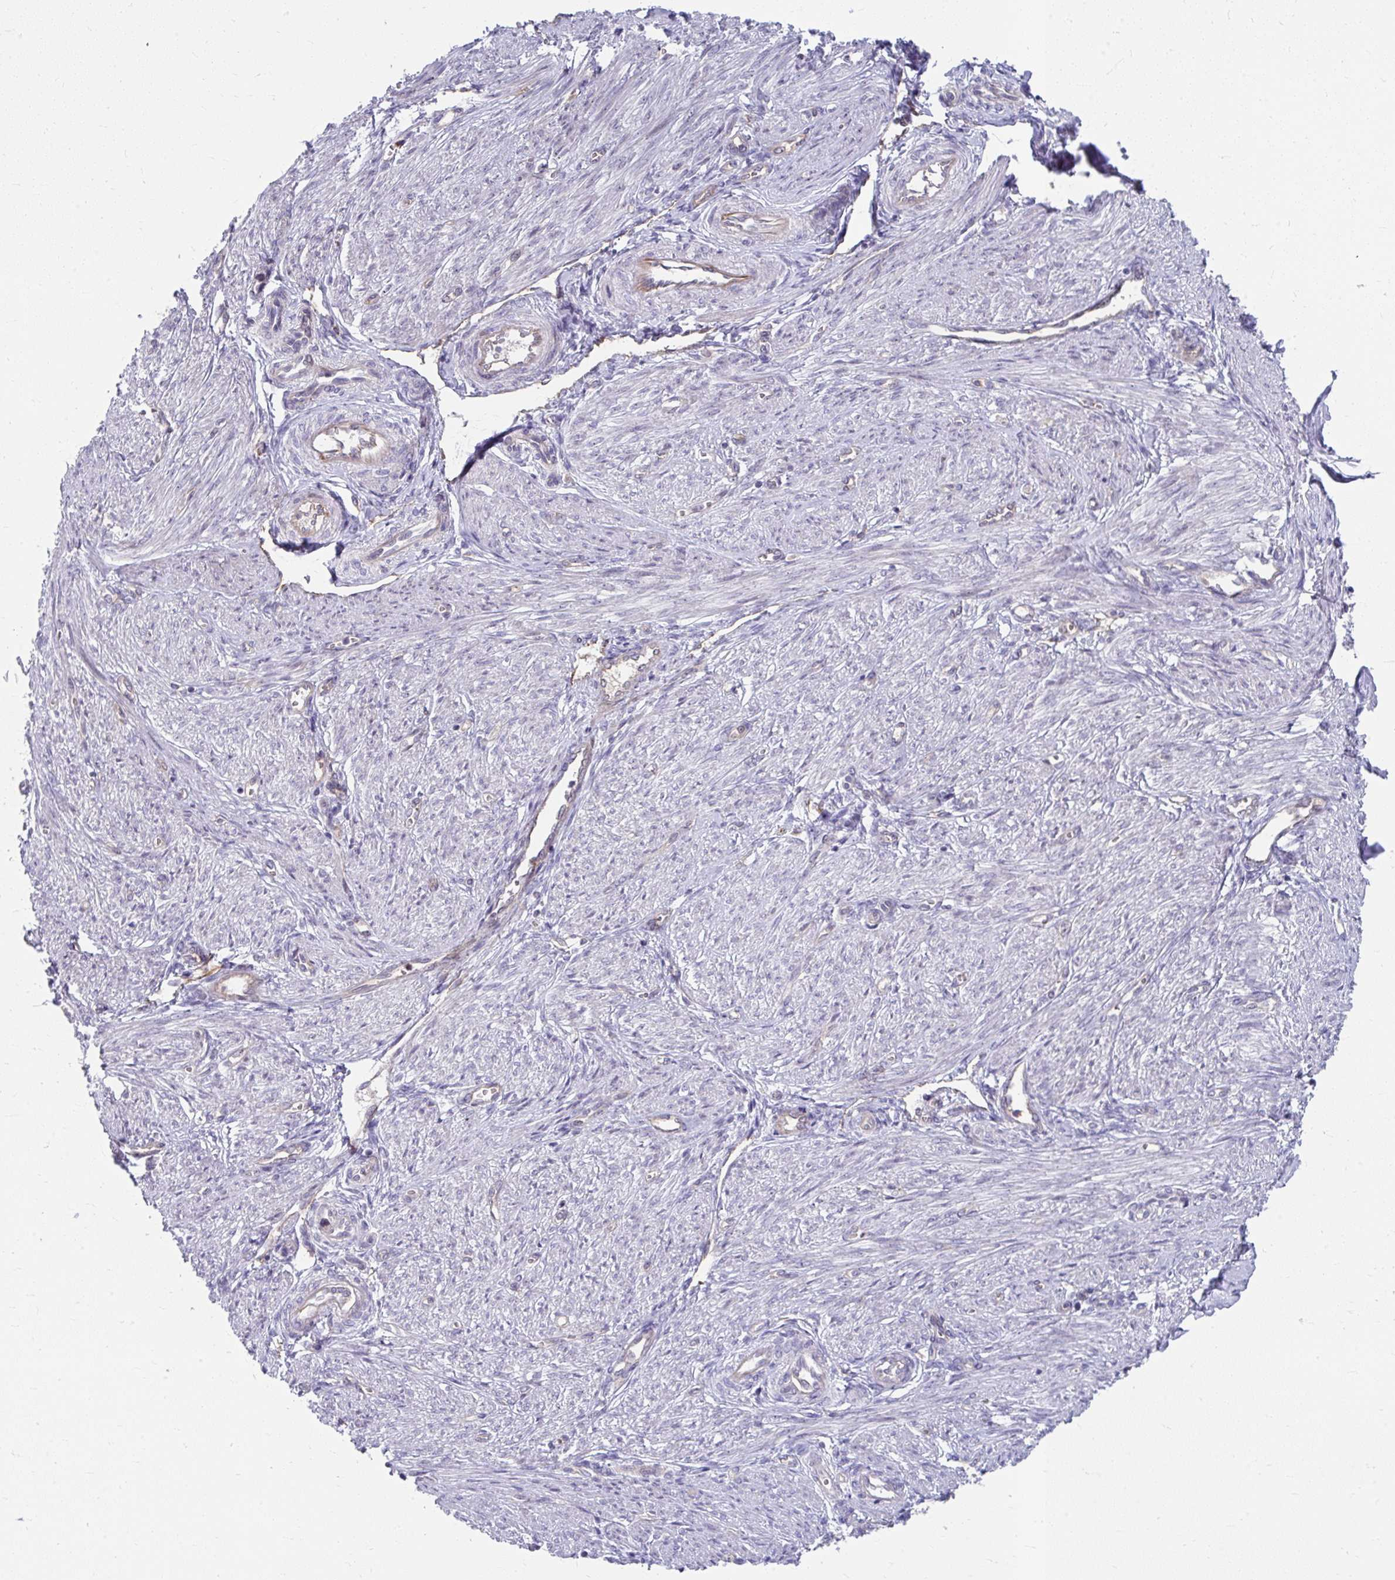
{"staining": {"intensity": "negative", "quantity": "none", "location": "none"}, "tissue": "endometrium", "cell_type": "Cells in endometrial stroma", "image_type": "normal", "snomed": [{"axis": "morphology", "description": "Normal tissue, NOS"}, {"axis": "topography", "description": "Endometrium"}], "caption": "IHC of benign endometrium displays no expression in cells in endometrial stroma. The staining was performed using DAB to visualize the protein expression in brown, while the nuclei were stained in blue with hematoxylin (Magnification: 20x).", "gene": "MUS81", "patient": {"sex": "female", "age": 24}}